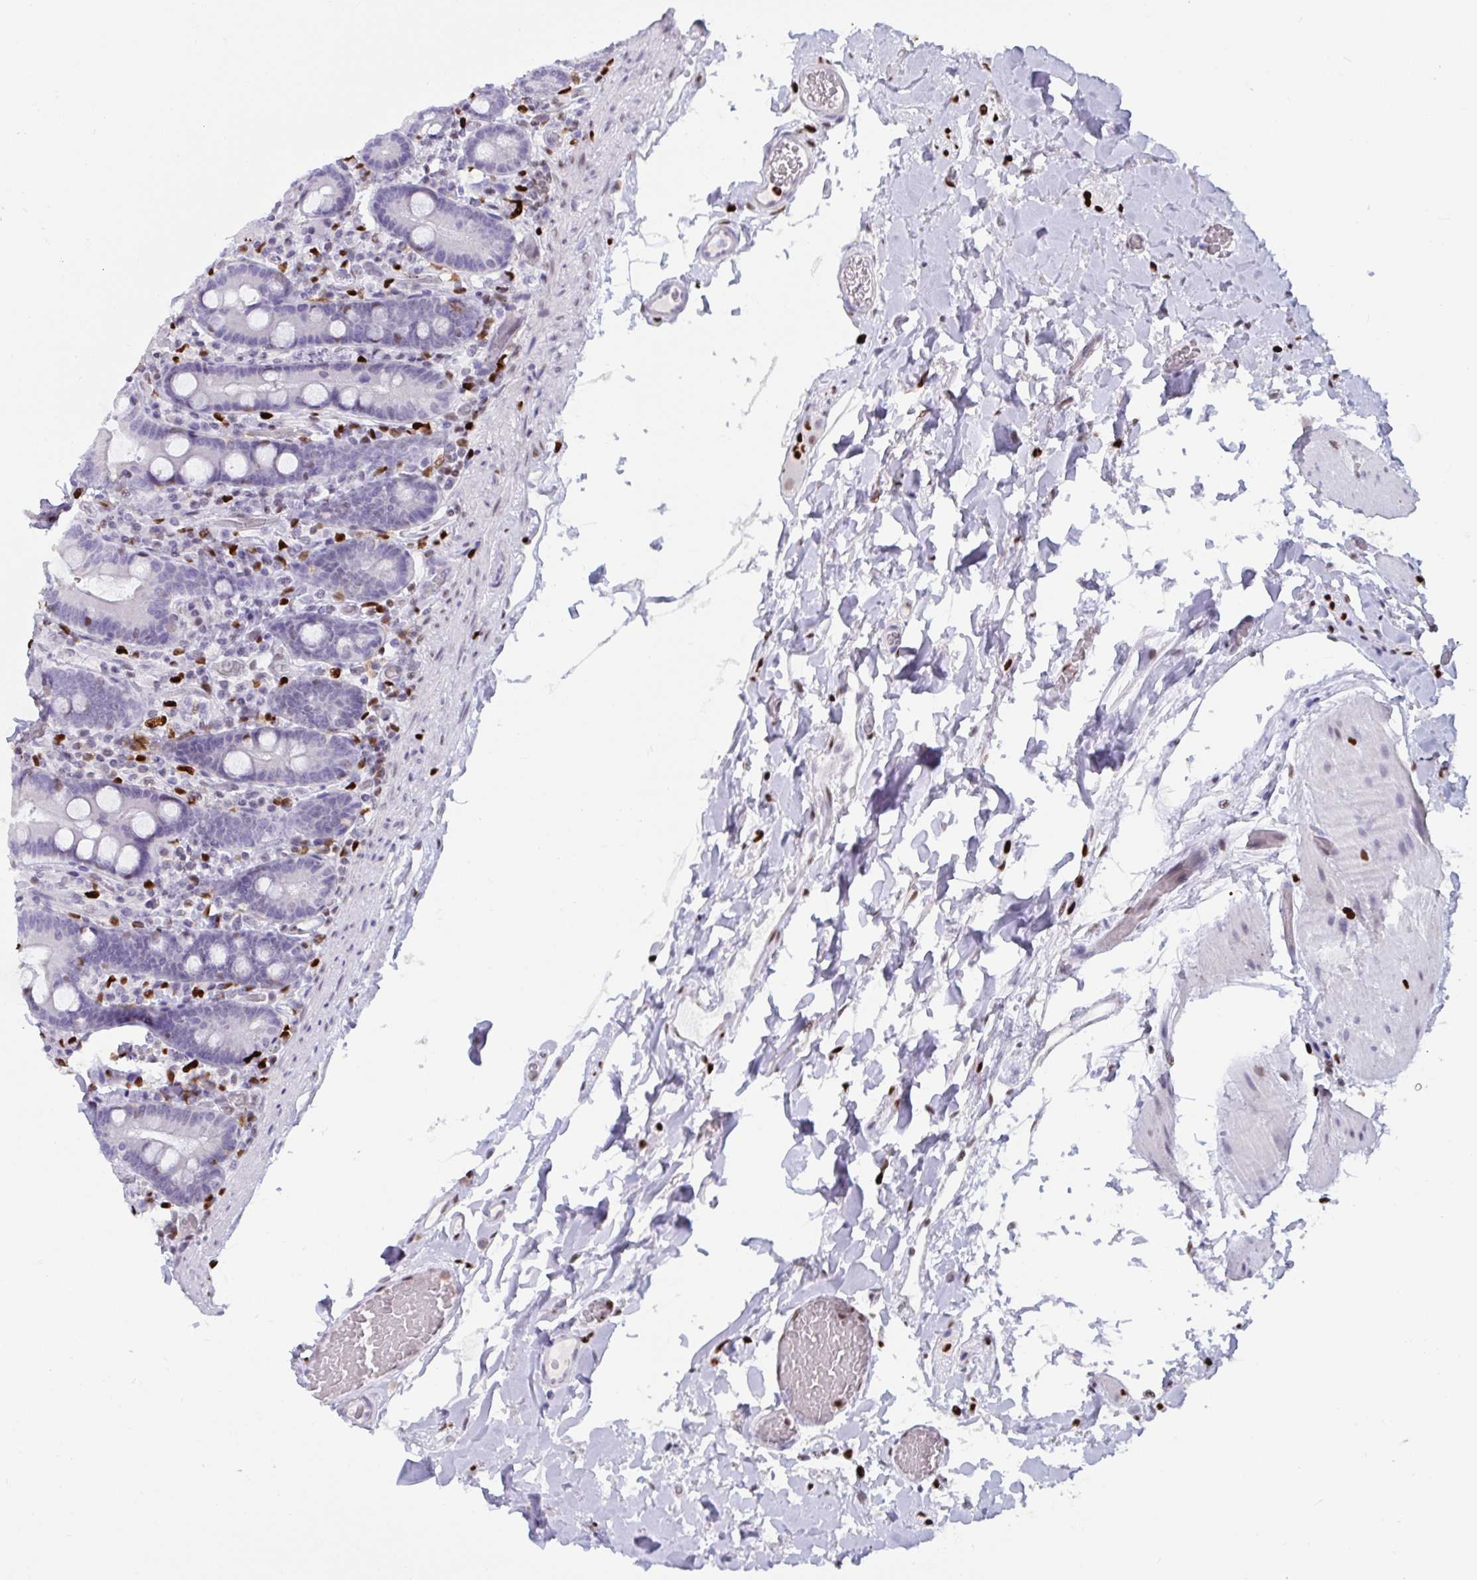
{"staining": {"intensity": "negative", "quantity": "none", "location": "none"}, "tissue": "duodenum", "cell_type": "Glandular cells", "image_type": "normal", "snomed": [{"axis": "morphology", "description": "Normal tissue, NOS"}, {"axis": "topography", "description": "Duodenum"}], "caption": "This is a image of immunohistochemistry staining of unremarkable duodenum, which shows no staining in glandular cells. (DAB immunohistochemistry with hematoxylin counter stain).", "gene": "ZNF586", "patient": {"sex": "female", "age": 62}}